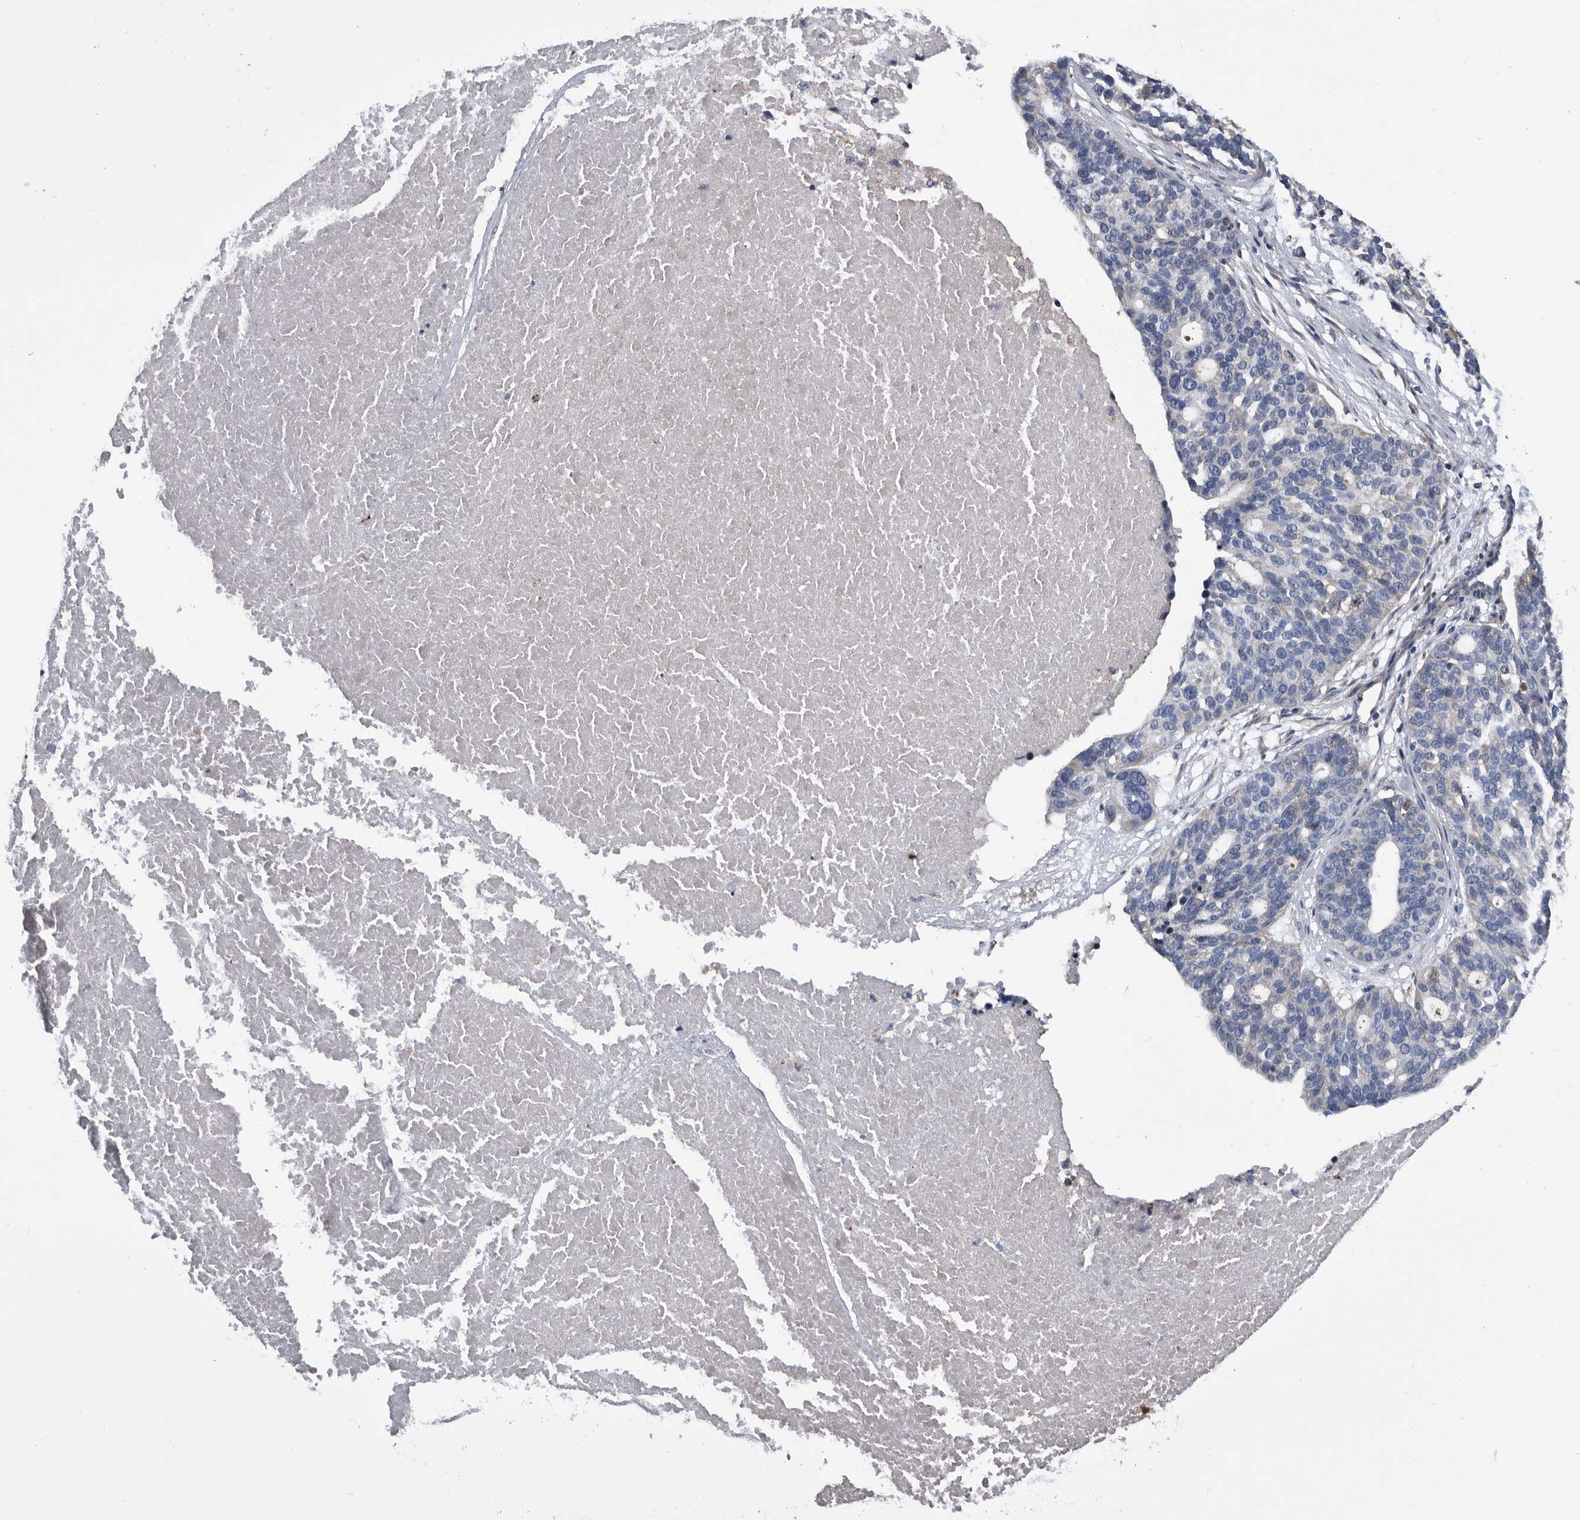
{"staining": {"intensity": "weak", "quantity": "25%-75%", "location": "cytoplasmic/membranous"}, "tissue": "ovarian cancer", "cell_type": "Tumor cells", "image_type": "cancer", "snomed": [{"axis": "morphology", "description": "Cystadenocarcinoma, serous, NOS"}, {"axis": "topography", "description": "Ovary"}], "caption": "Immunohistochemical staining of human ovarian cancer (serous cystadenocarcinoma) exhibits weak cytoplasmic/membranous protein expression in about 25%-75% of tumor cells.", "gene": "NRBP1", "patient": {"sex": "female", "age": 59}}